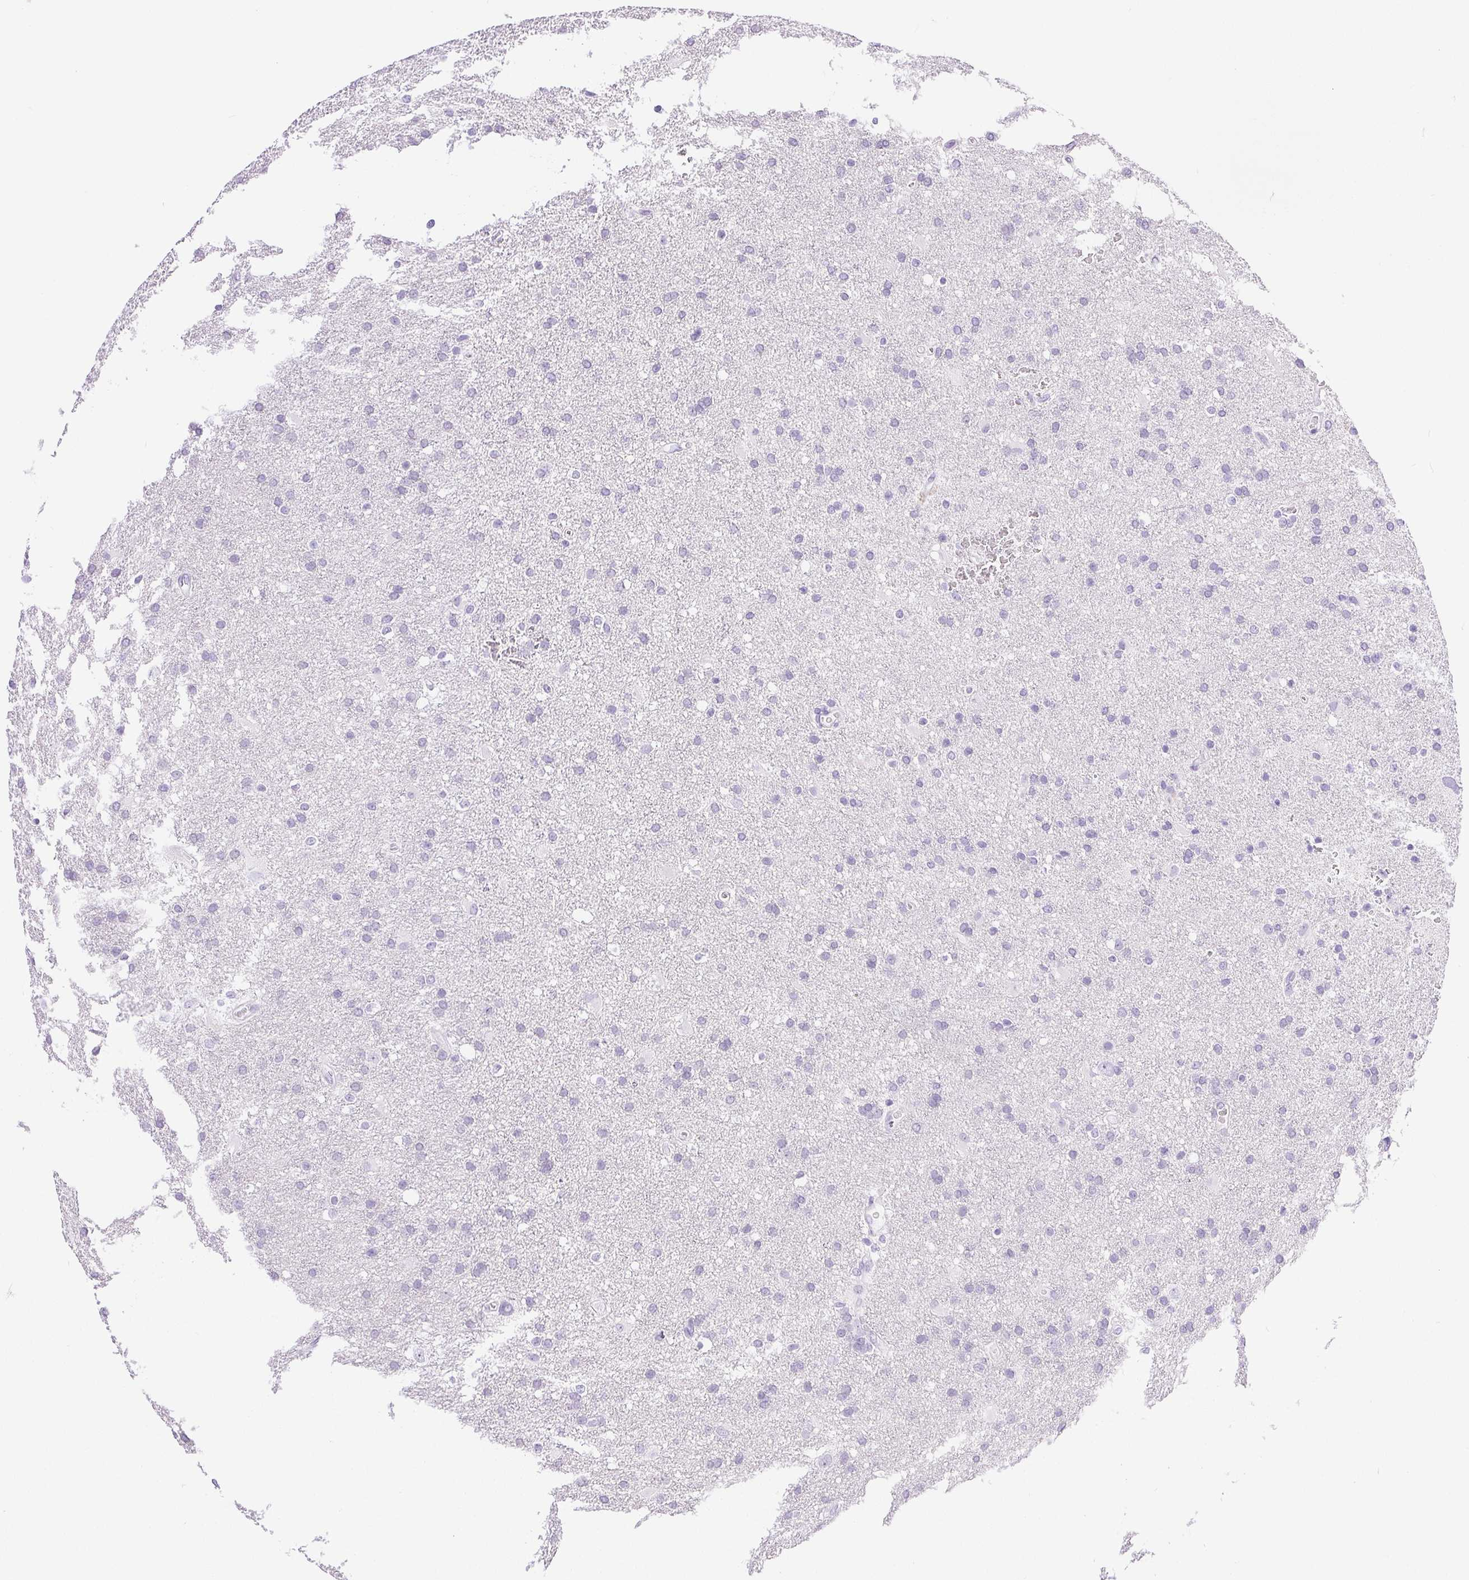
{"staining": {"intensity": "negative", "quantity": "none", "location": "none"}, "tissue": "glioma", "cell_type": "Tumor cells", "image_type": "cancer", "snomed": [{"axis": "morphology", "description": "Glioma, malignant, Low grade"}, {"axis": "topography", "description": "Brain"}], "caption": "This is an immunohistochemistry micrograph of human low-grade glioma (malignant). There is no expression in tumor cells.", "gene": "XDH", "patient": {"sex": "male", "age": 66}}